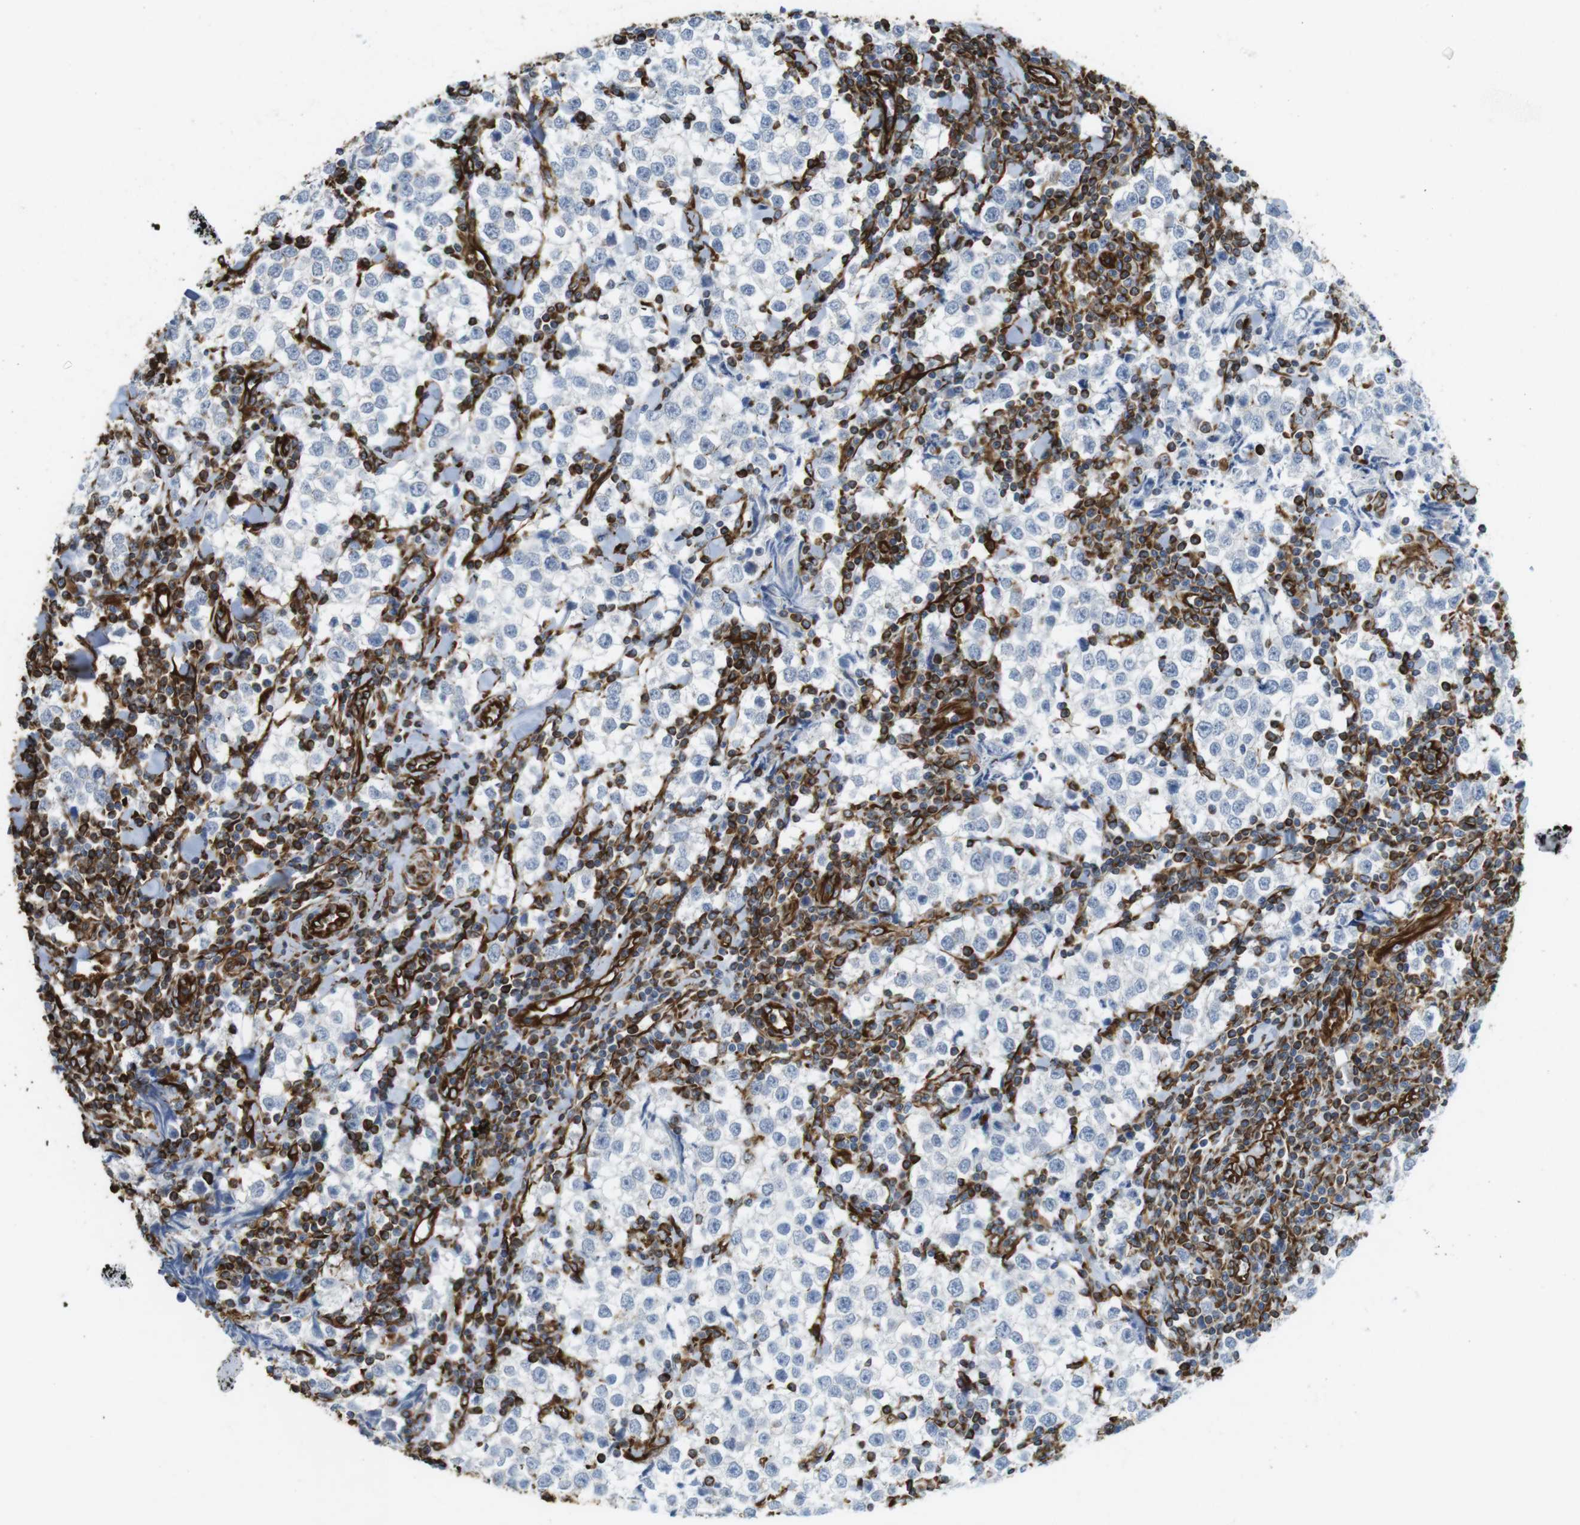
{"staining": {"intensity": "negative", "quantity": "none", "location": "none"}, "tissue": "testis cancer", "cell_type": "Tumor cells", "image_type": "cancer", "snomed": [{"axis": "morphology", "description": "Seminoma, NOS"}, {"axis": "morphology", "description": "Carcinoma, Embryonal, NOS"}, {"axis": "topography", "description": "Testis"}], "caption": "Immunohistochemistry micrograph of human testis cancer (embryonal carcinoma) stained for a protein (brown), which displays no expression in tumor cells.", "gene": "RALGPS1", "patient": {"sex": "male", "age": 36}}